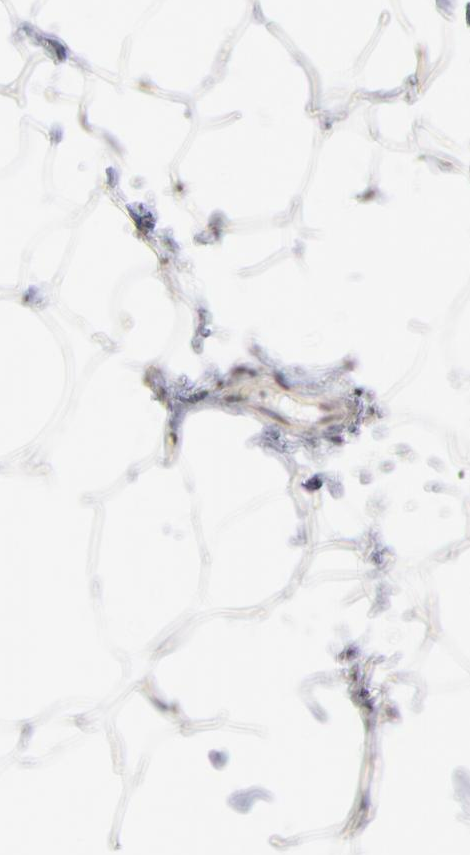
{"staining": {"intensity": "negative", "quantity": "none", "location": "none"}, "tissue": "adipose tissue", "cell_type": "Adipocytes", "image_type": "normal", "snomed": [{"axis": "morphology", "description": "Normal tissue, NOS"}, {"axis": "topography", "description": "Vascular tissue"}], "caption": "This is an immunohistochemistry histopathology image of normal adipose tissue. There is no expression in adipocytes.", "gene": "GABPA", "patient": {"sex": "male", "age": 41}}